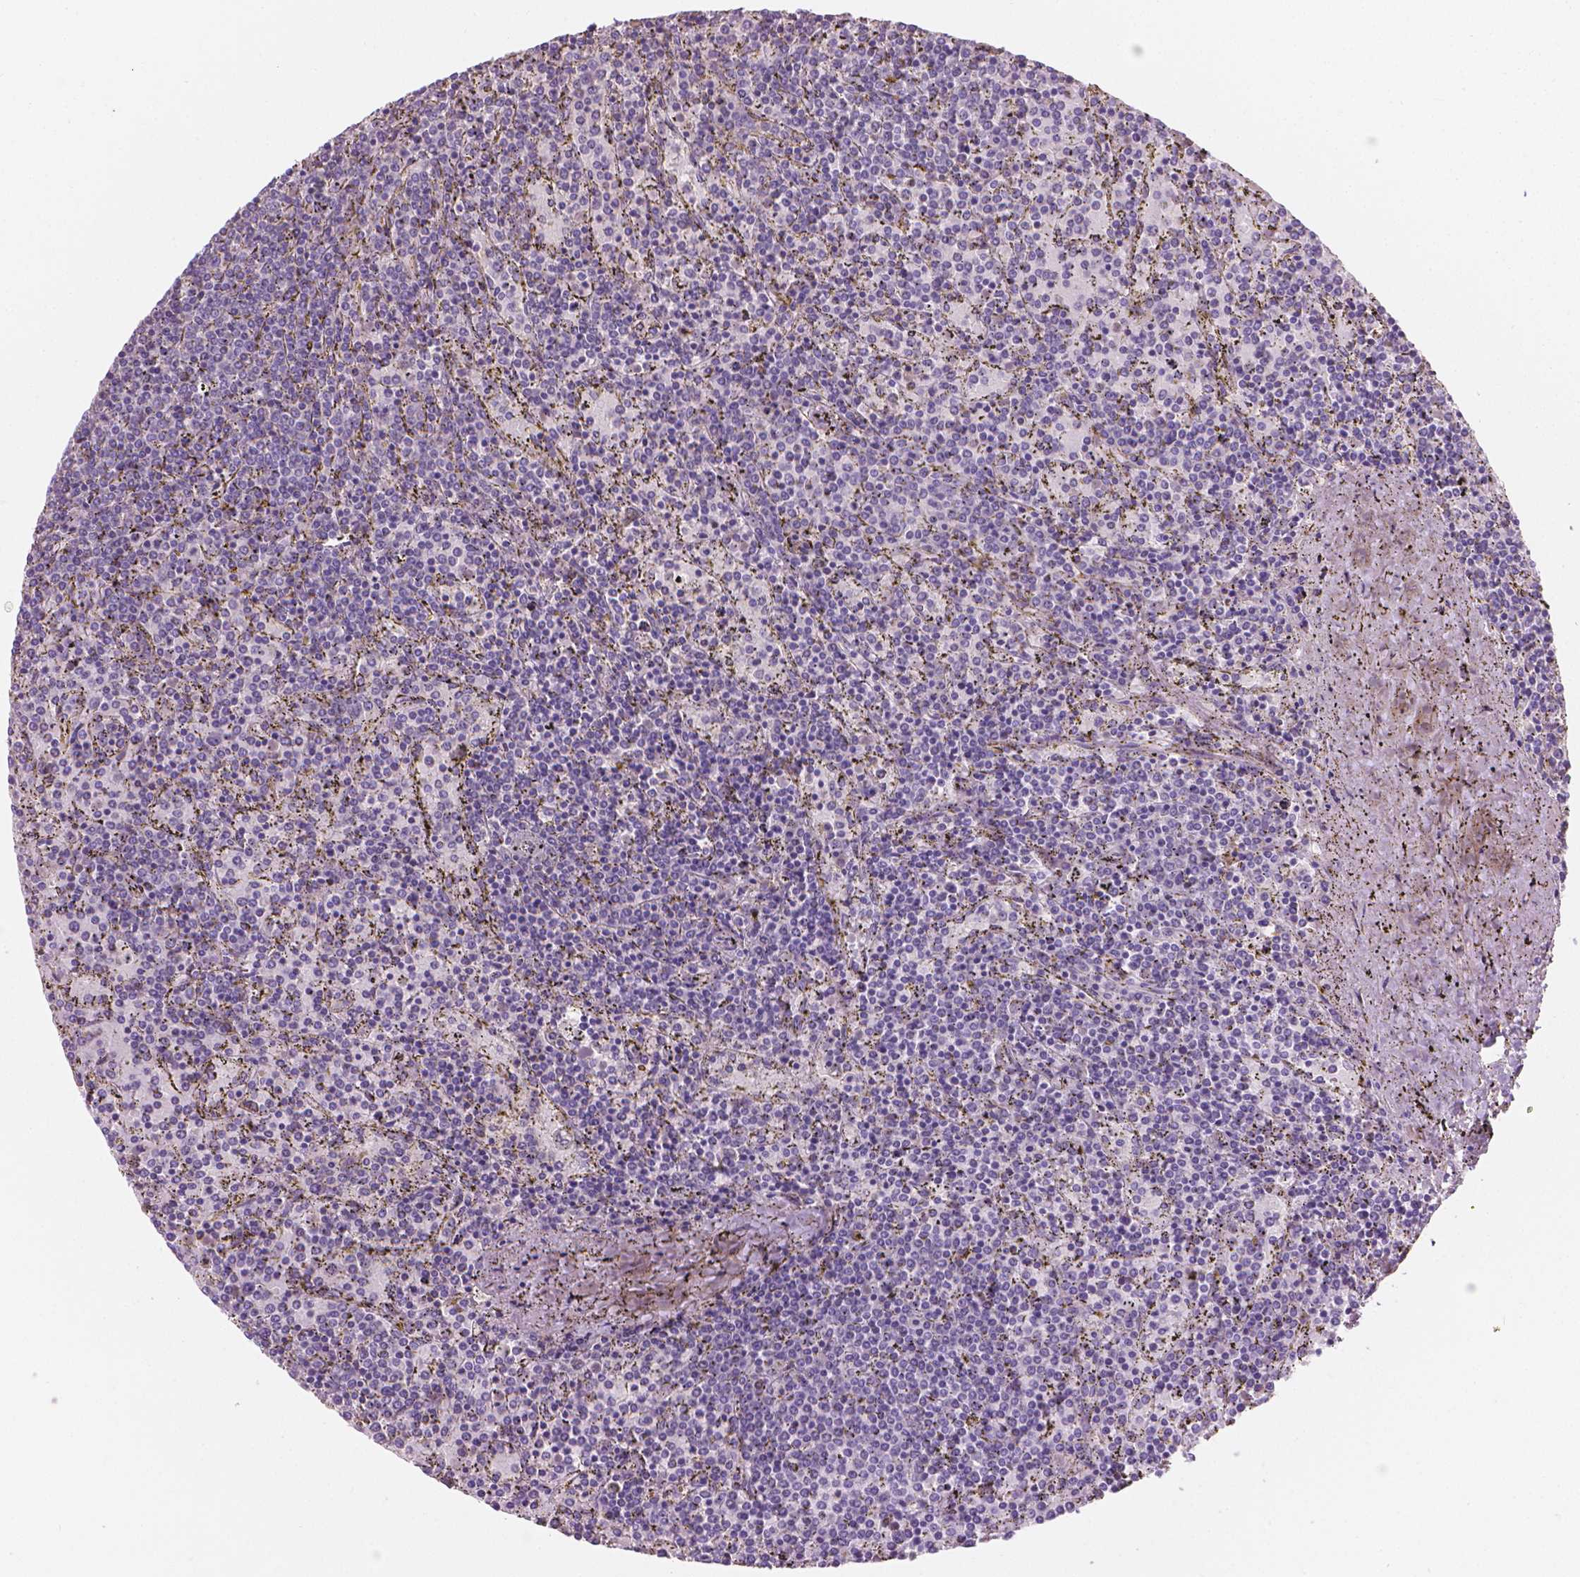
{"staining": {"intensity": "negative", "quantity": "none", "location": "none"}, "tissue": "lymphoma", "cell_type": "Tumor cells", "image_type": "cancer", "snomed": [{"axis": "morphology", "description": "Malignant lymphoma, non-Hodgkin's type, Low grade"}, {"axis": "topography", "description": "Spleen"}], "caption": "Human low-grade malignant lymphoma, non-Hodgkin's type stained for a protein using IHC displays no positivity in tumor cells.", "gene": "CABCOCO1", "patient": {"sex": "female", "age": 77}}